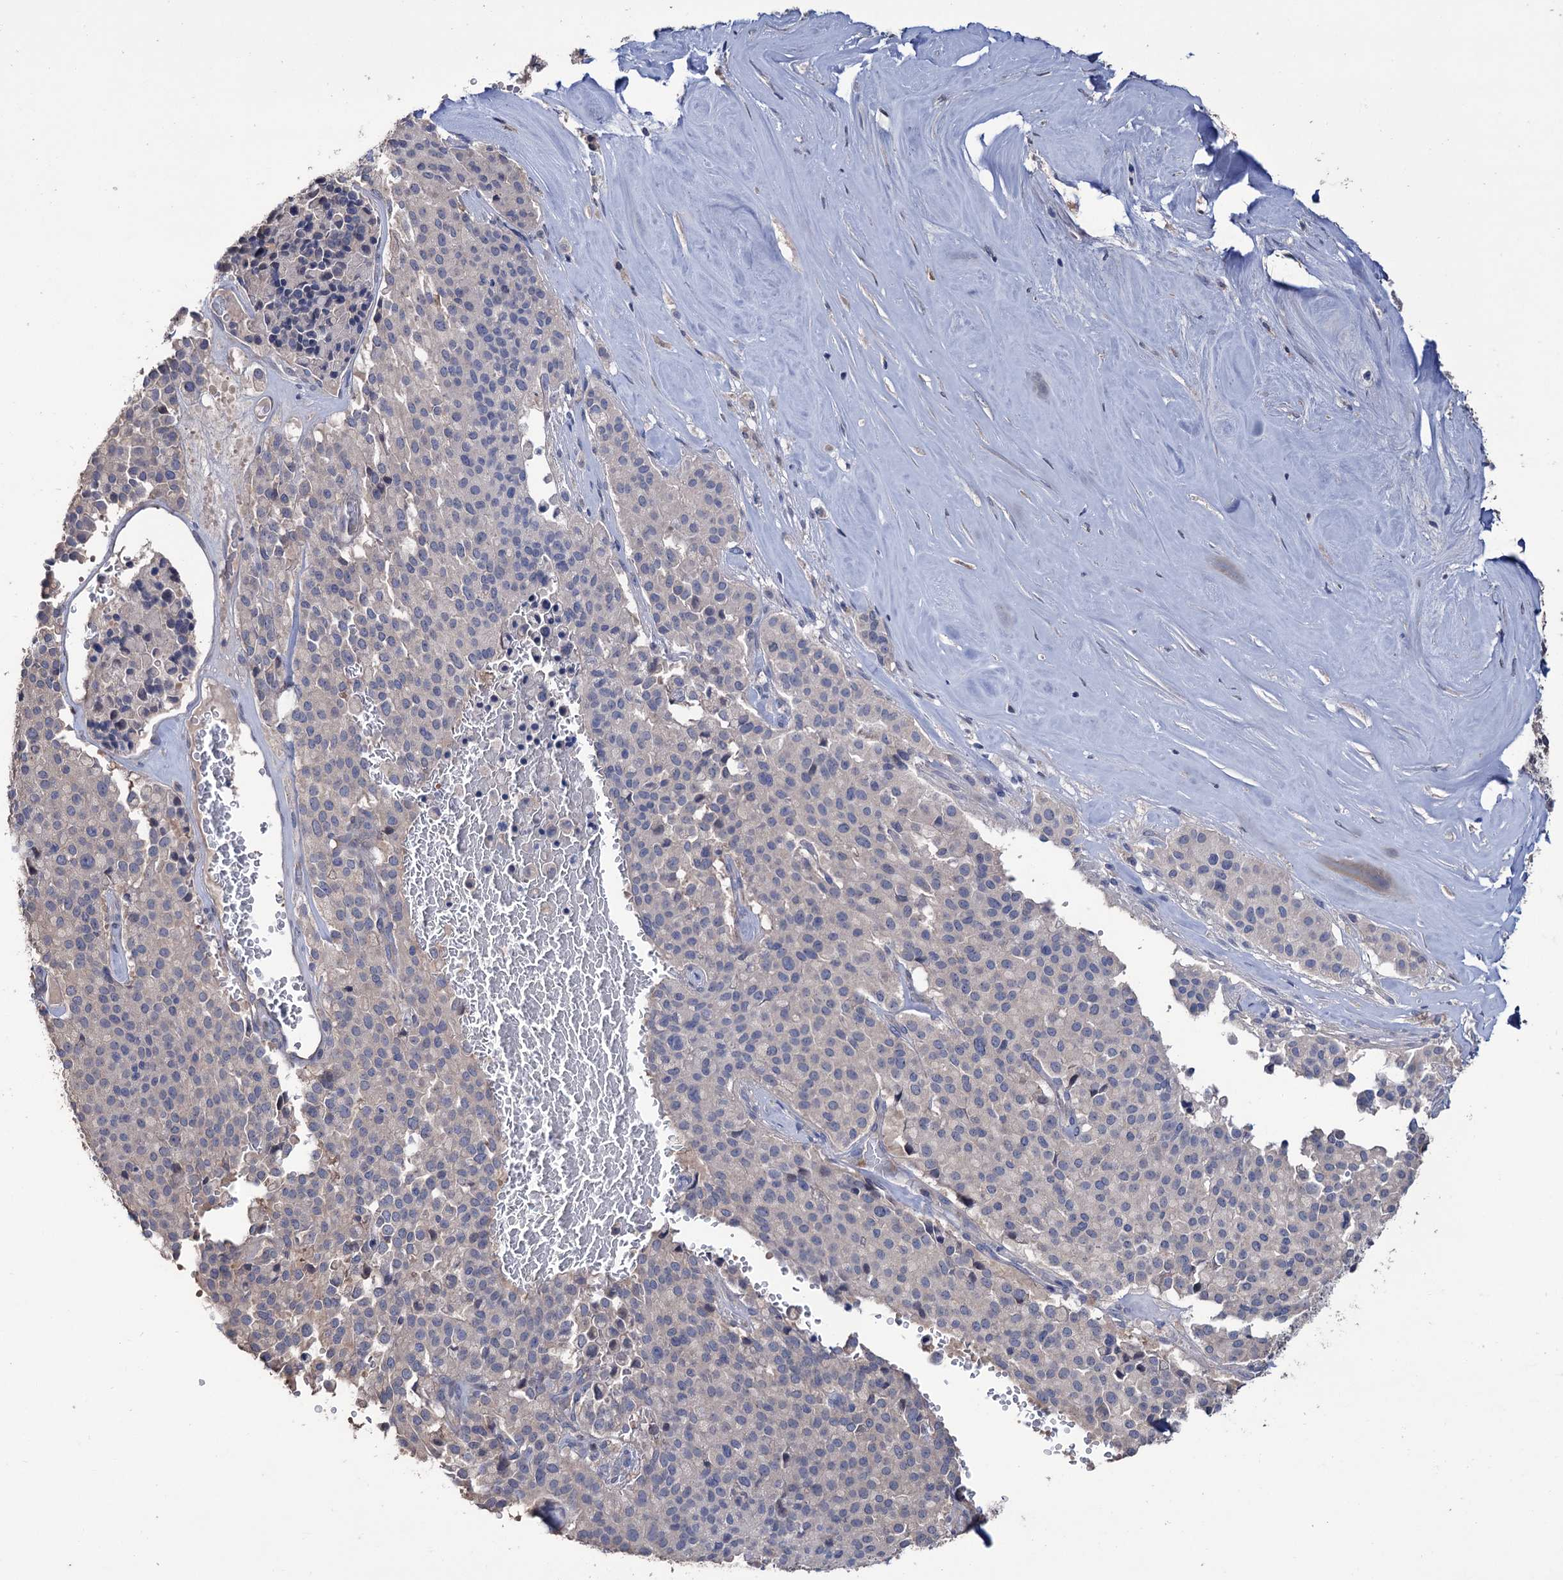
{"staining": {"intensity": "negative", "quantity": "none", "location": "none"}, "tissue": "pancreatic cancer", "cell_type": "Tumor cells", "image_type": "cancer", "snomed": [{"axis": "morphology", "description": "Adenocarcinoma, NOS"}, {"axis": "topography", "description": "Pancreas"}], "caption": "Immunohistochemistry (IHC) of pancreatic adenocarcinoma shows no staining in tumor cells. (DAB (3,3'-diaminobenzidine) immunohistochemistry (IHC) visualized using brightfield microscopy, high magnification).", "gene": "EPB41L5", "patient": {"sex": "male", "age": 65}}